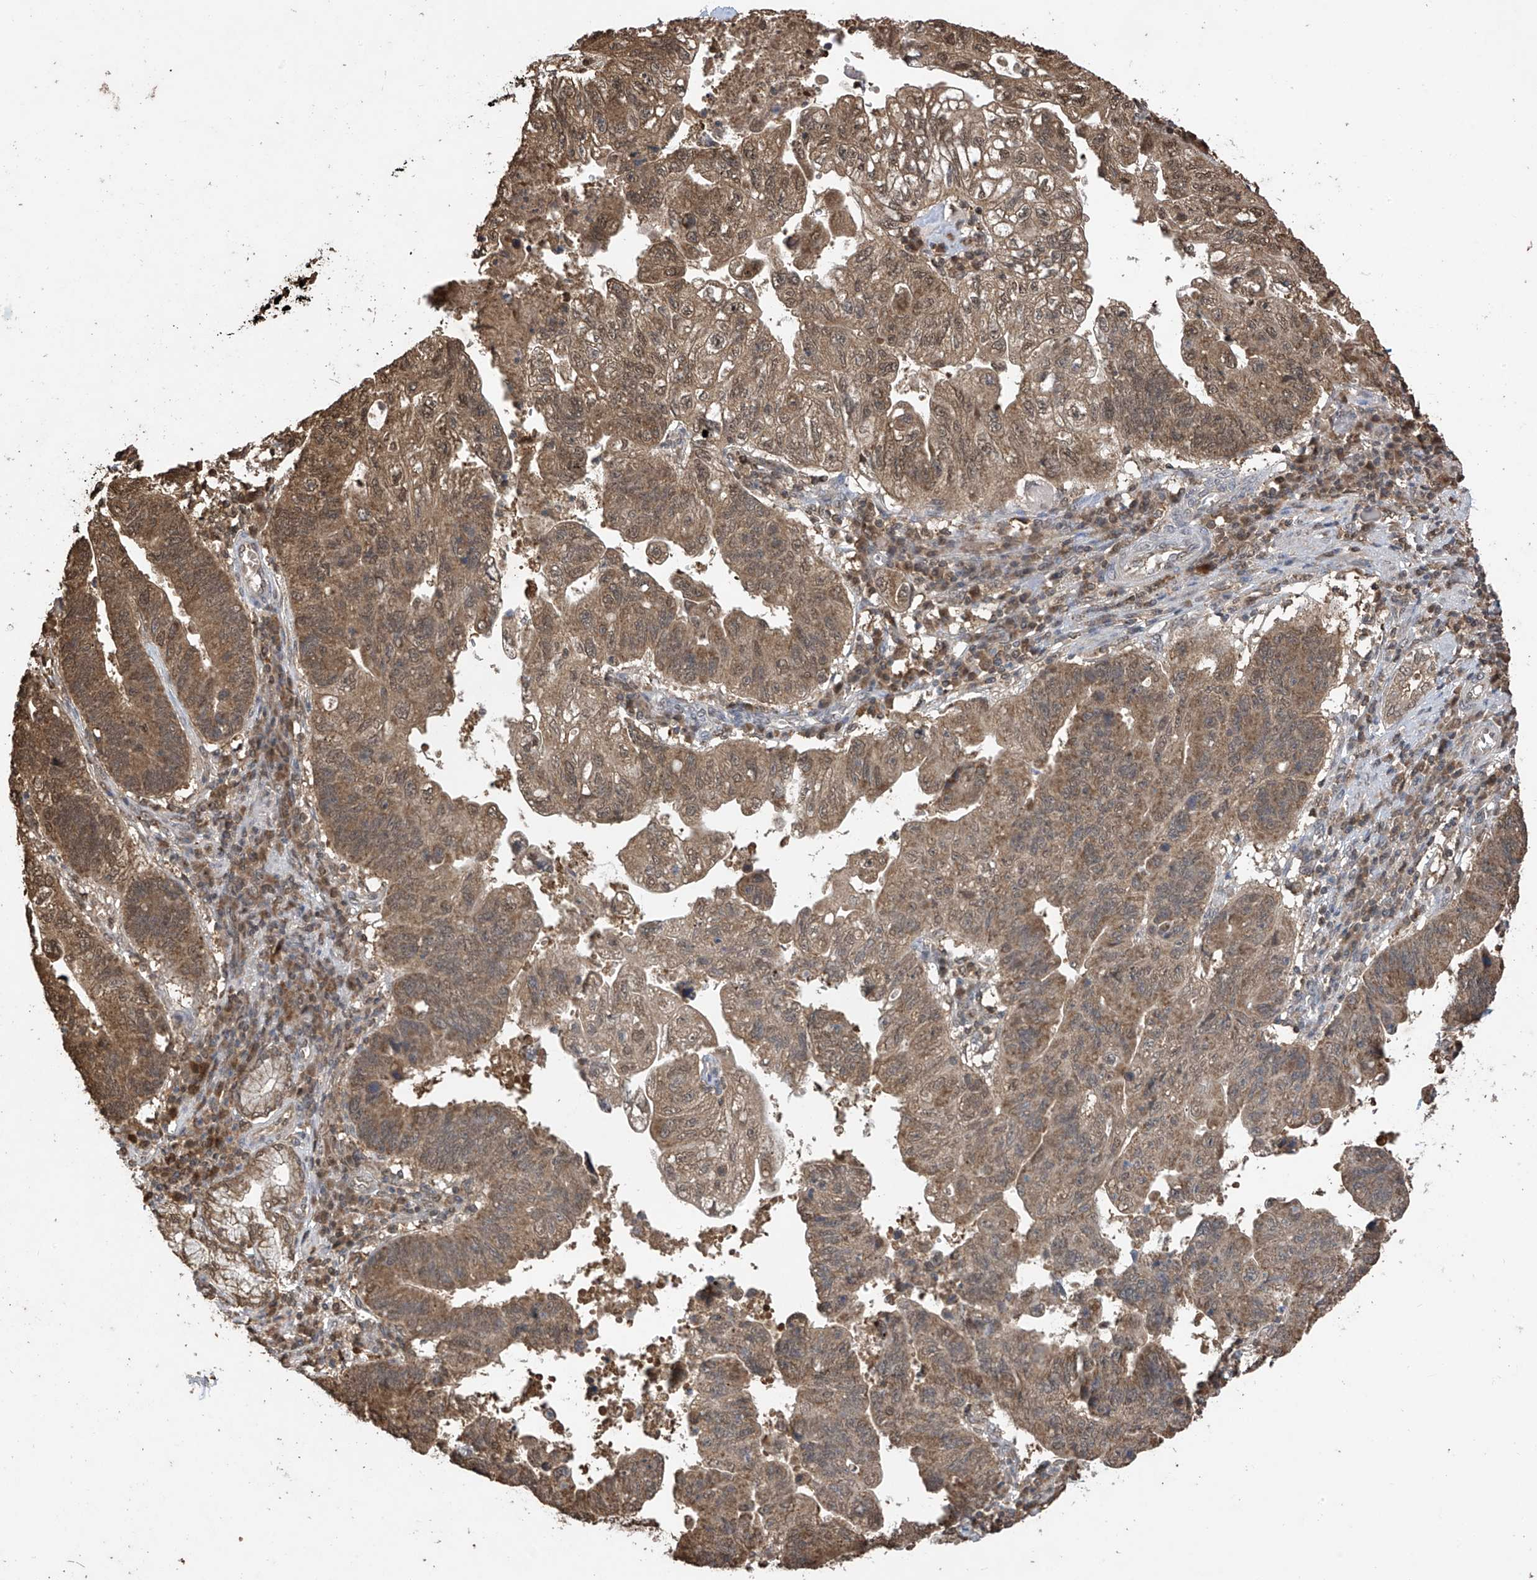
{"staining": {"intensity": "moderate", "quantity": ">75%", "location": "cytoplasmic/membranous,nuclear"}, "tissue": "stomach cancer", "cell_type": "Tumor cells", "image_type": "cancer", "snomed": [{"axis": "morphology", "description": "Adenocarcinoma, NOS"}, {"axis": "topography", "description": "Stomach"}], "caption": "Stomach cancer tissue reveals moderate cytoplasmic/membranous and nuclear expression in about >75% of tumor cells, visualized by immunohistochemistry. (DAB (3,3'-diaminobenzidine) IHC with brightfield microscopy, high magnification).", "gene": "PNPT1", "patient": {"sex": "male", "age": 59}}